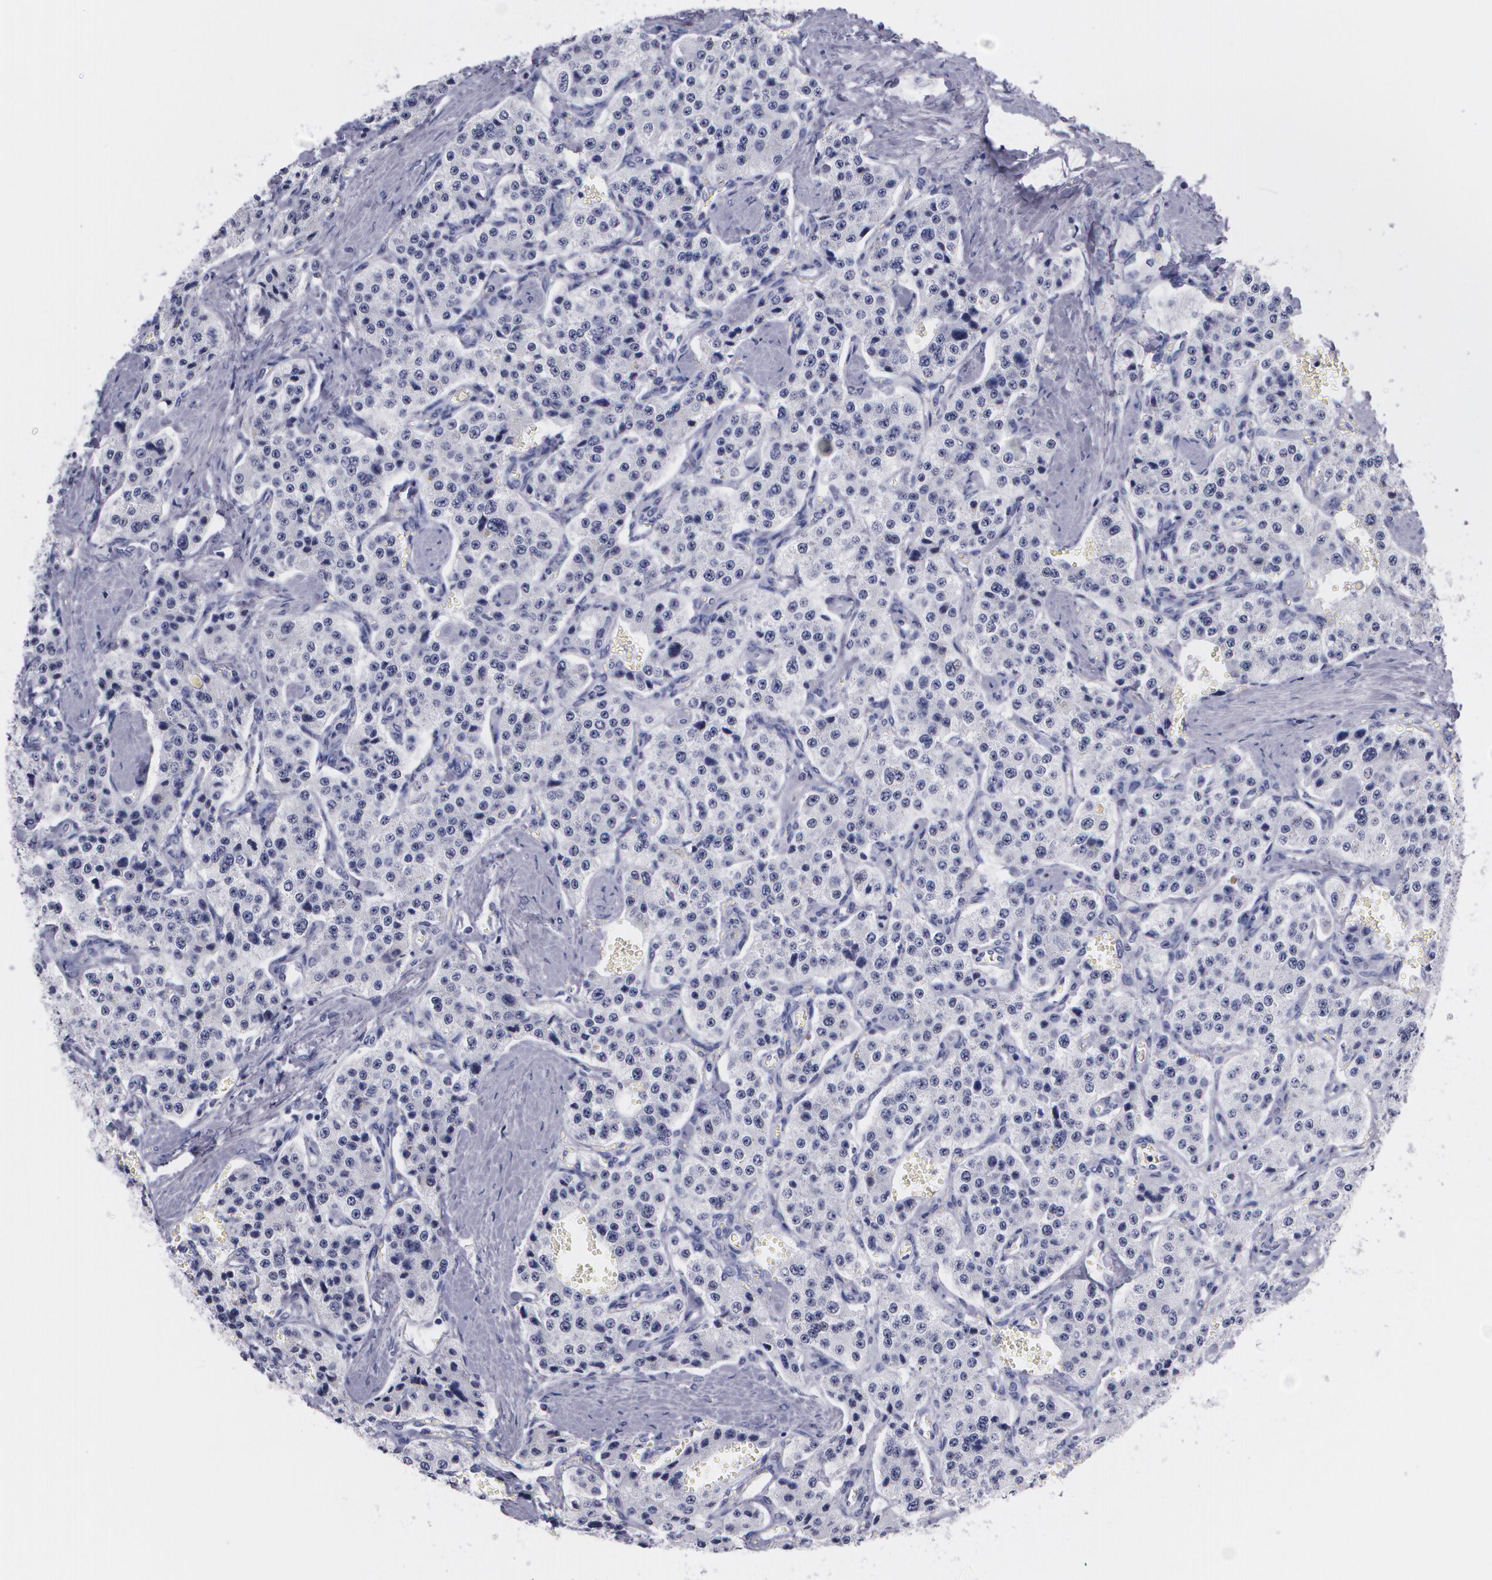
{"staining": {"intensity": "negative", "quantity": "none", "location": "none"}, "tissue": "carcinoid", "cell_type": "Tumor cells", "image_type": "cancer", "snomed": [{"axis": "morphology", "description": "Carcinoid, malignant, NOS"}, {"axis": "topography", "description": "Small intestine"}], "caption": "High magnification brightfield microscopy of carcinoid stained with DAB (3,3'-diaminobenzidine) (brown) and counterstained with hematoxylin (blue): tumor cells show no significant staining.", "gene": "TP53", "patient": {"sex": "male", "age": 52}}